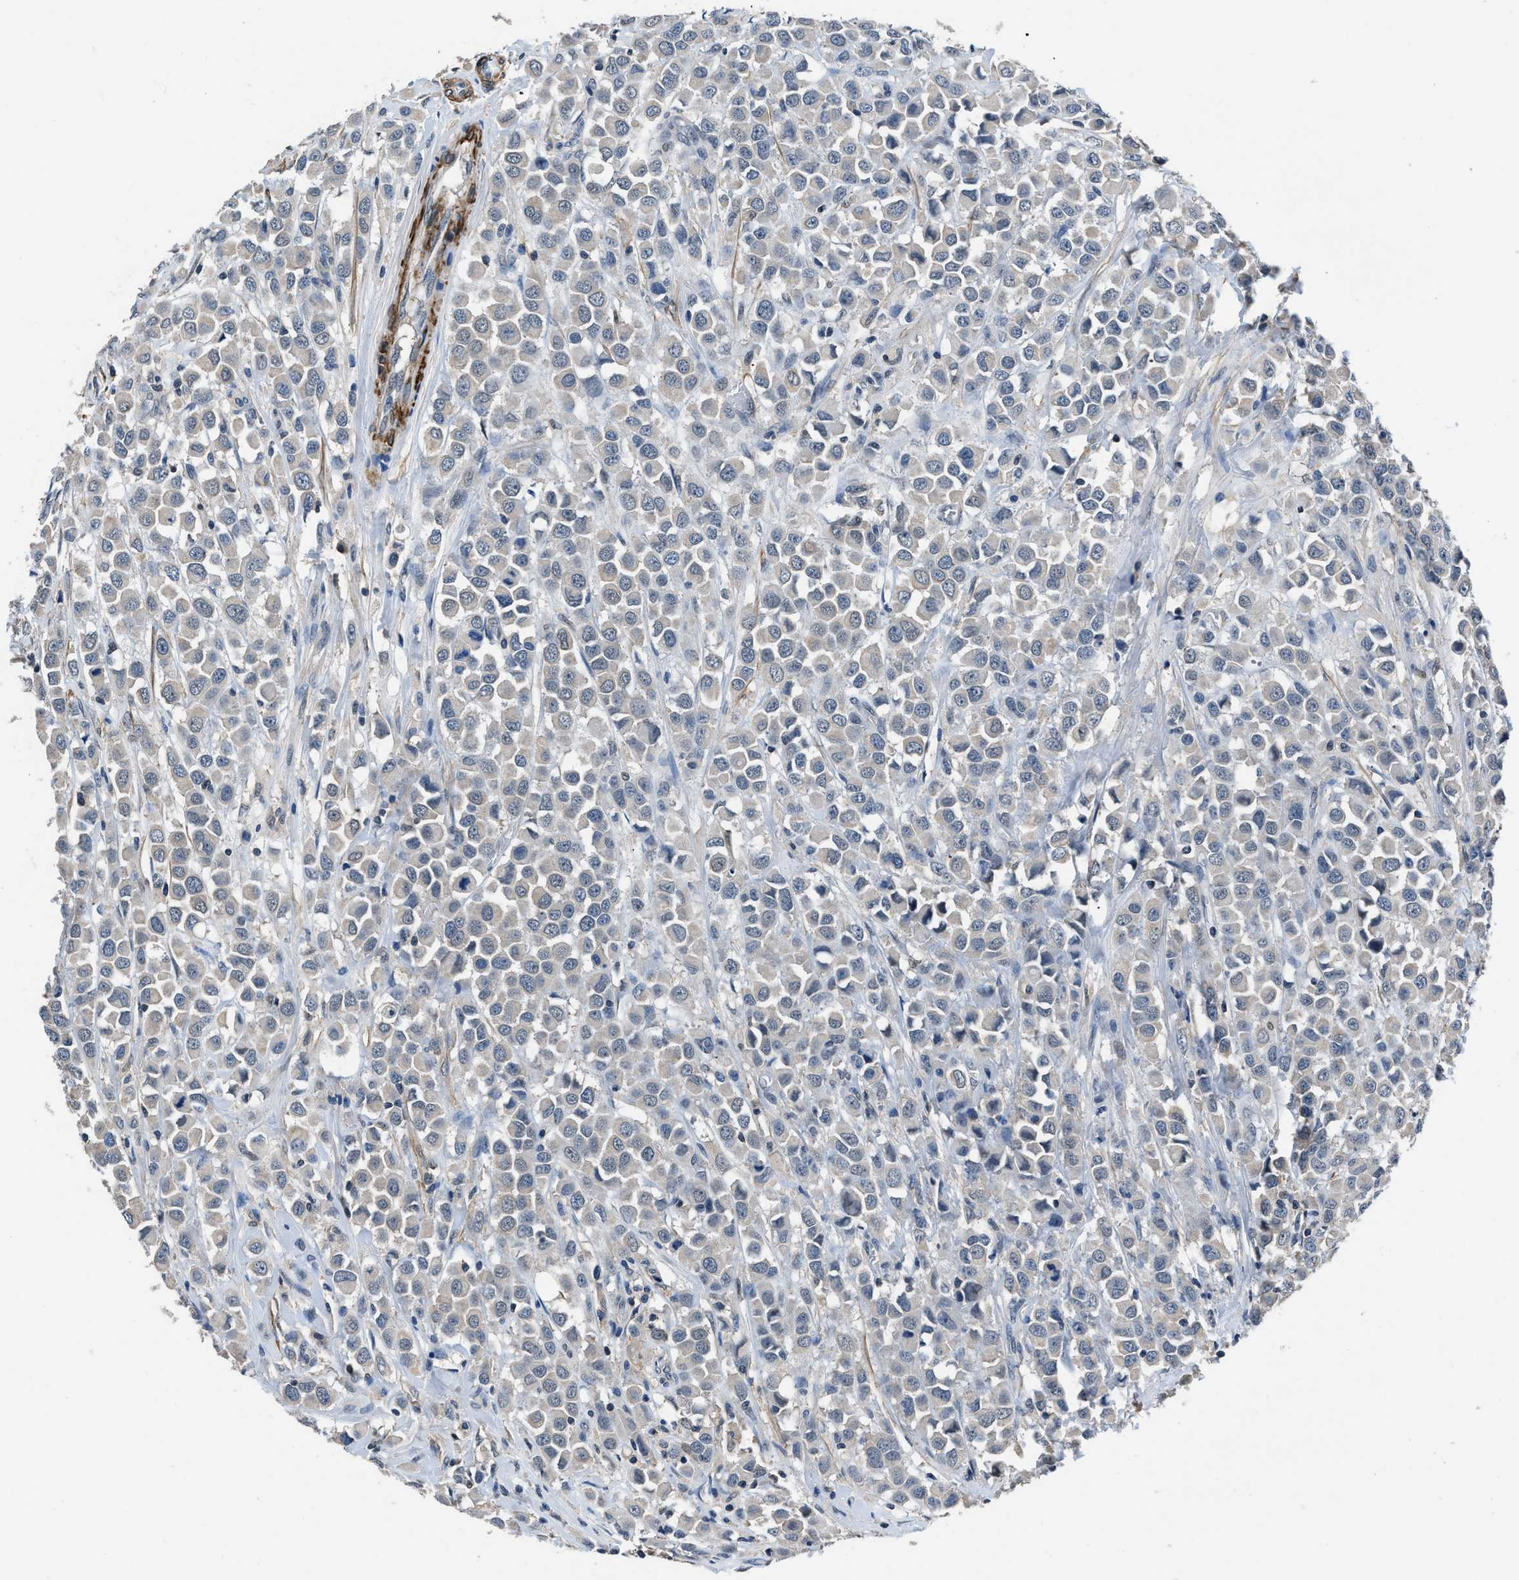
{"staining": {"intensity": "negative", "quantity": "none", "location": "none"}, "tissue": "breast cancer", "cell_type": "Tumor cells", "image_type": "cancer", "snomed": [{"axis": "morphology", "description": "Duct carcinoma"}, {"axis": "topography", "description": "Breast"}], "caption": "High magnification brightfield microscopy of breast invasive ductal carcinoma stained with DAB (3,3'-diaminobenzidine) (brown) and counterstained with hematoxylin (blue): tumor cells show no significant staining.", "gene": "LANCL2", "patient": {"sex": "female", "age": 61}}